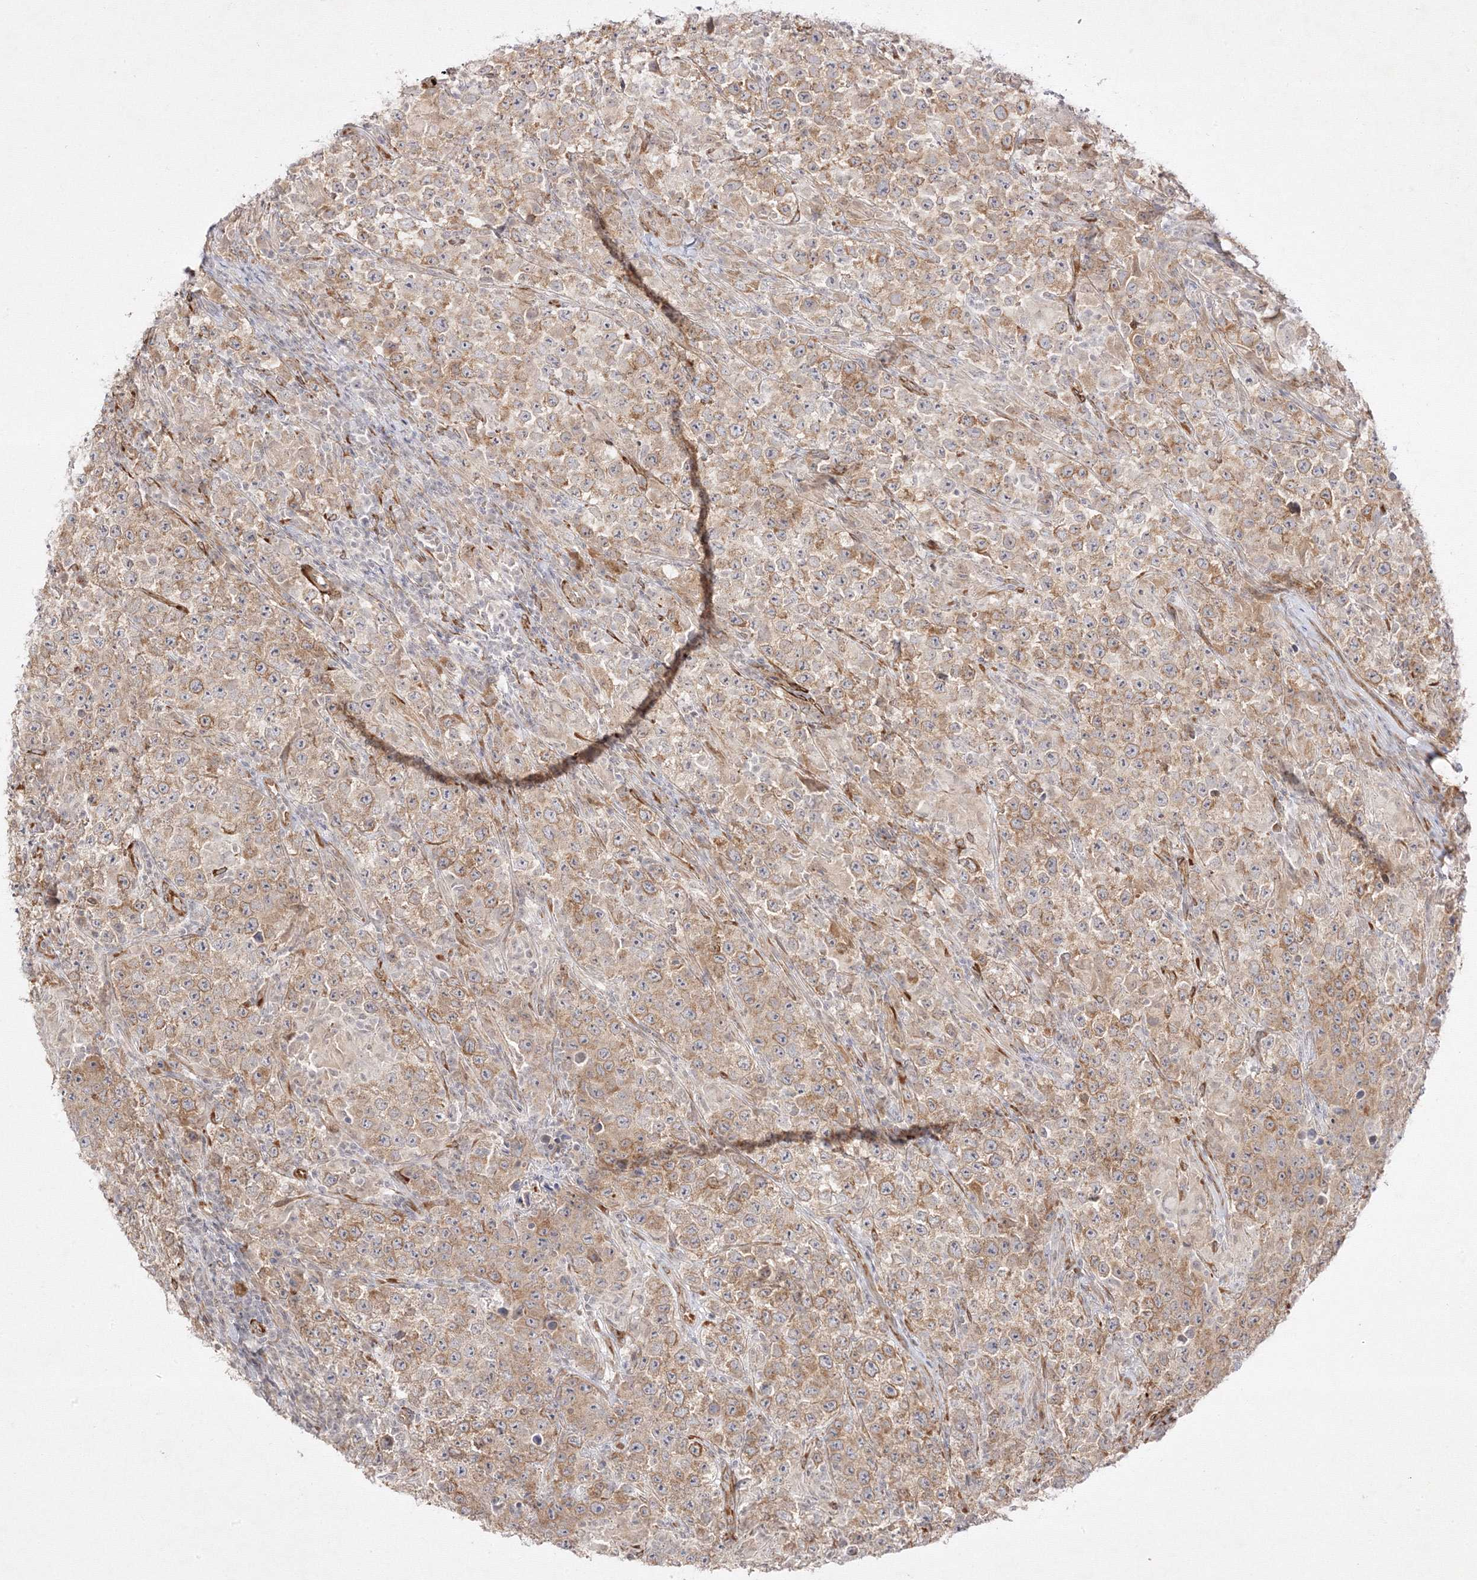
{"staining": {"intensity": "moderate", "quantity": ">75%", "location": "cytoplasmic/membranous"}, "tissue": "testis cancer", "cell_type": "Tumor cells", "image_type": "cancer", "snomed": [{"axis": "morphology", "description": "Normal tissue, NOS"}, {"axis": "morphology", "description": "Urothelial carcinoma, High grade"}, {"axis": "morphology", "description": "Seminoma, NOS"}, {"axis": "morphology", "description": "Carcinoma, Embryonal, NOS"}, {"axis": "topography", "description": "Urinary bladder"}, {"axis": "topography", "description": "Testis"}], "caption": "Tumor cells demonstrate medium levels of moderate cytoplasmic/membranous expression in about >75% of cells in seminoma (testis).", "gene": "C2CD2", "patient": {"sex": "male", "age": 41}}